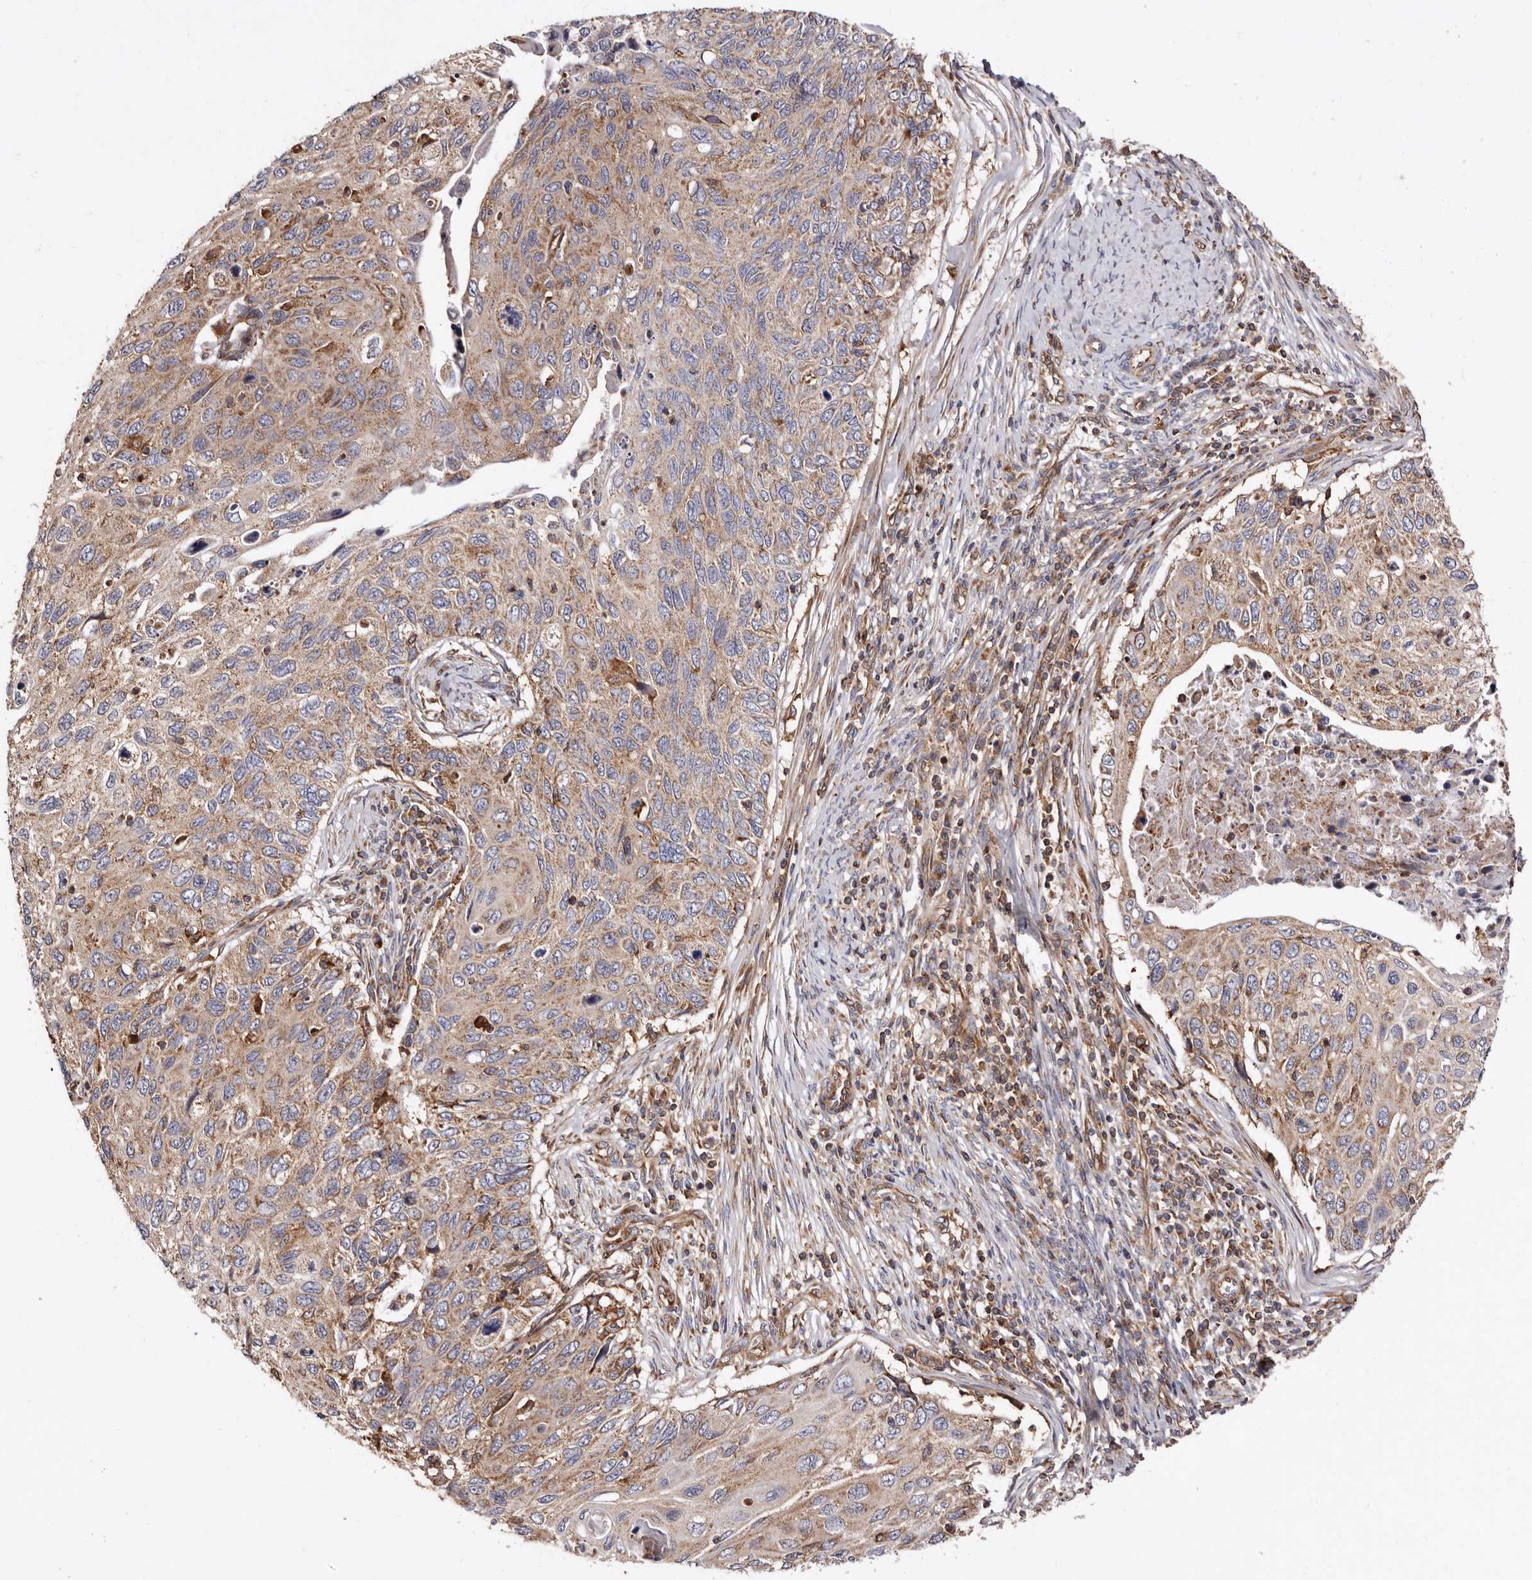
{"staining": {"intensity": "moderate", "quantity": ">75%", "location": "cytoplasmic/membranous"}, "tissue": "cervical cancer", "cell_type": "Tumor cells", "image_type": "cancer", "snomed": [{"axis": "morphology", "description": "Squamous cell carcinoma, NOS"}, {"axis": "topography", "description": "Cervix"}], "caption": "Human cervical cancer (squamous cell carcinoma) stained with a brown dye demonstrates moderate cytoplasmic/membranous positive expression in about >75% of tumor cells.", "gene": "COQ8B", "patient": {"sex": "female", "age": 70}}